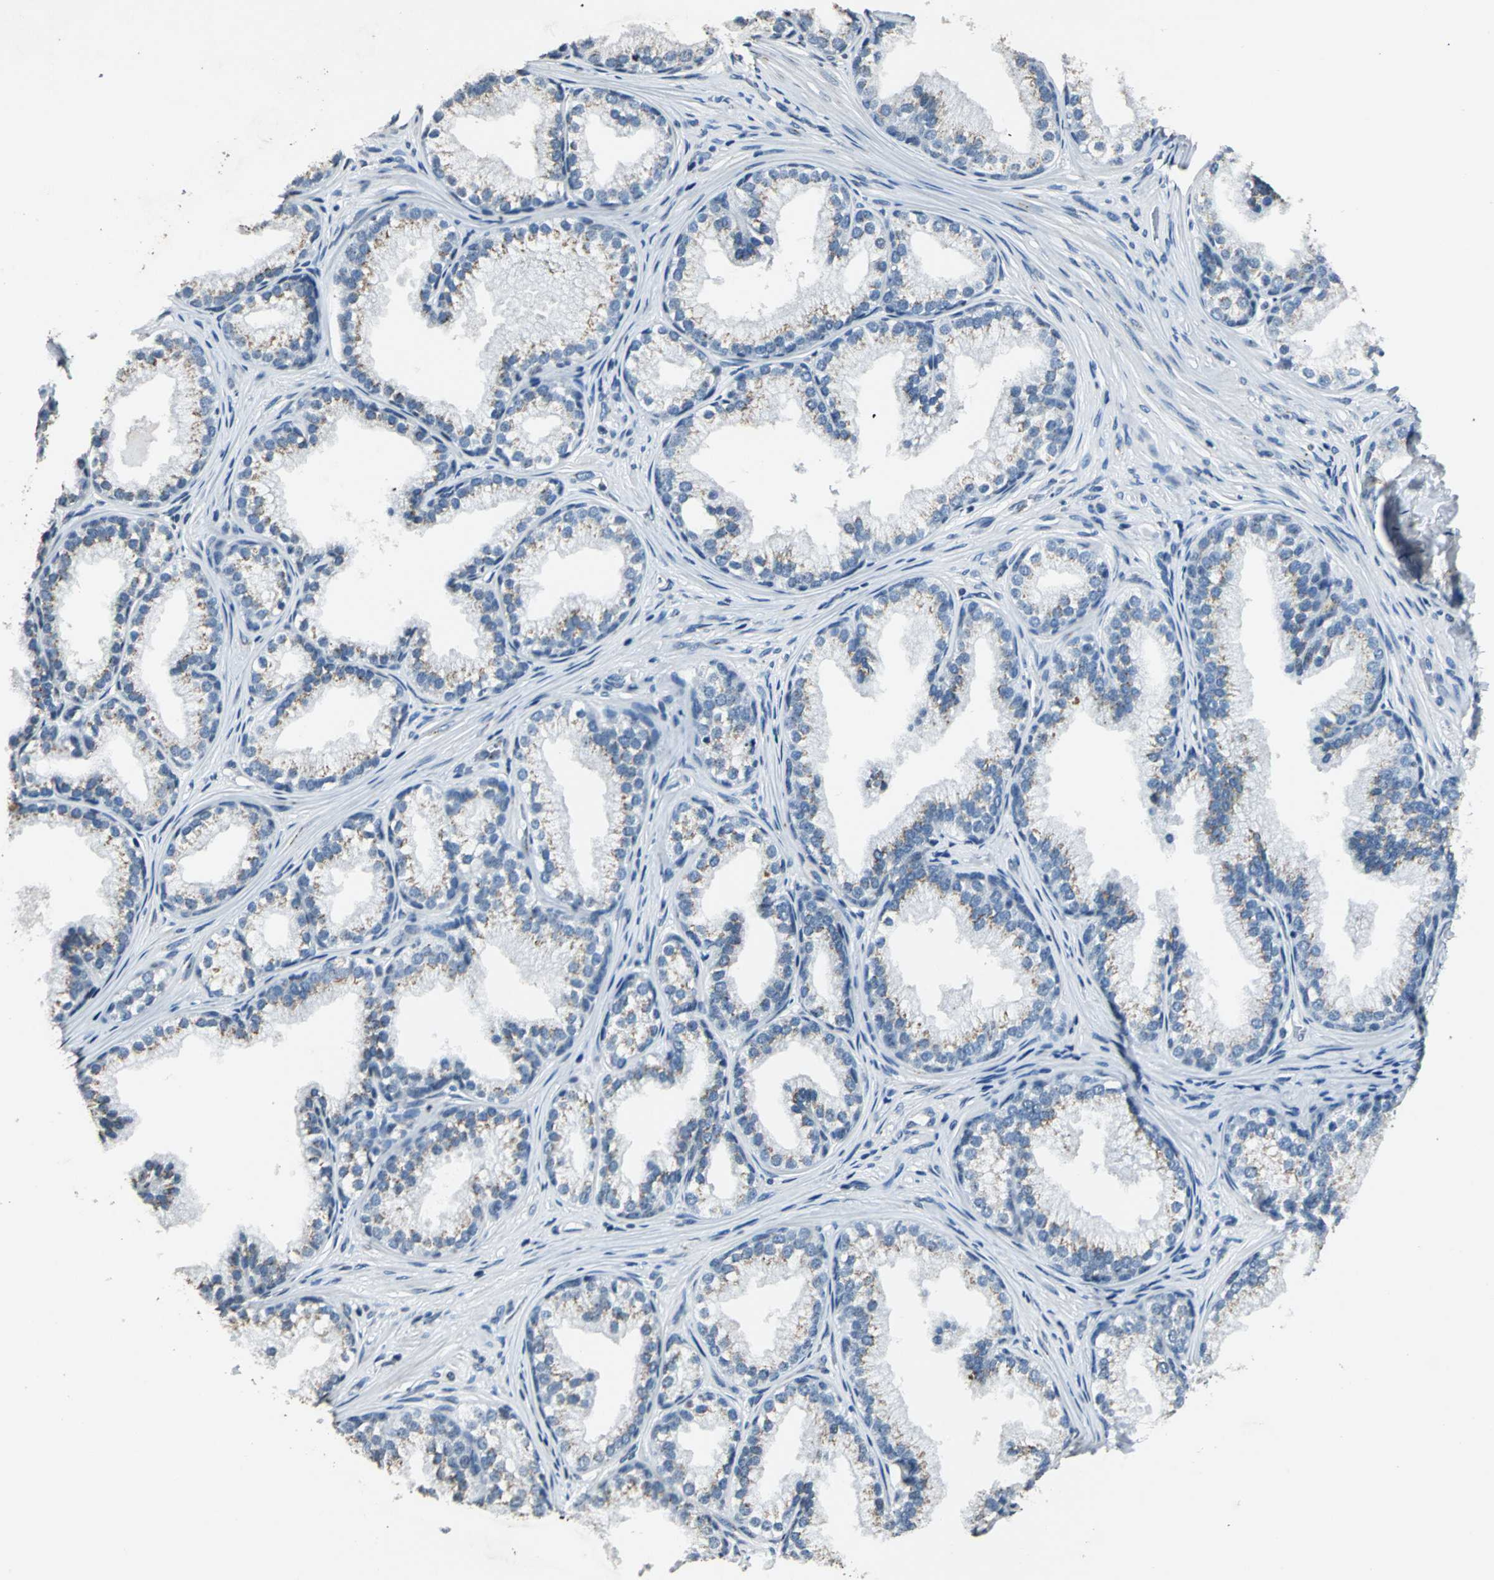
{"staining": {"intensity": "weak", "quantity": "25%-75%", "location": "cytoplasmic/membranous"}, "tissue": "prostate", "cell_type": "Glandular cells", "image_type": "normal", "snomed": [{"axis": "morphology", "description": "Normal tissue, NOS"}, {"axis": "topography", "description": "Prostate"}], "caption": "Glandular cells demonstrate low levels of weak cytoplasmic/membranous expression in approximately 25%-75% of cells in normal human prostate.", "gene": "TMEM115", "patient": {"sex": "male", "age": 76}}